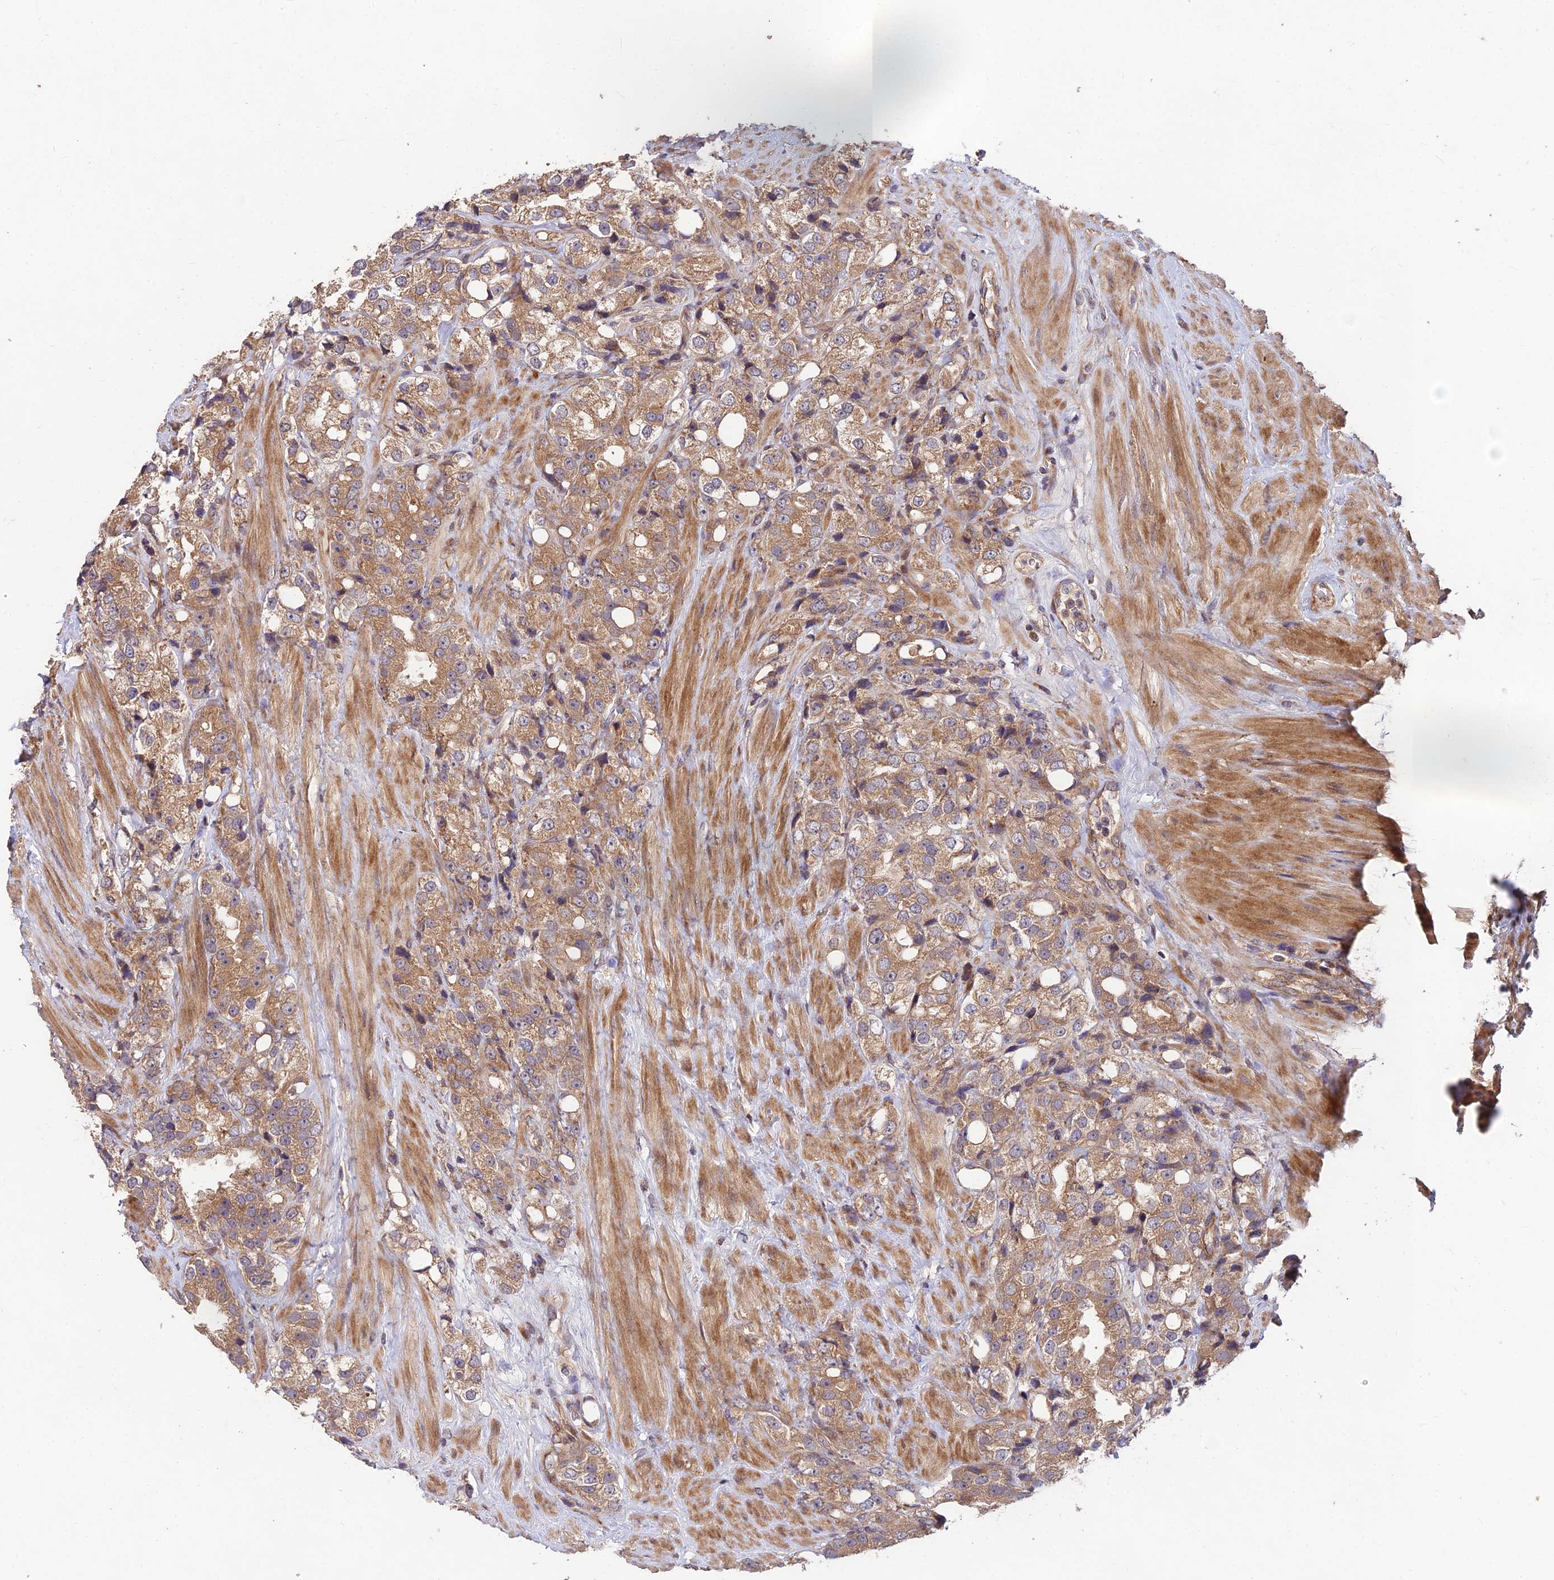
{"staining": {"intensity": "moderate", "quantity": ">75%", "location": "cytoplasmic/membranous"}, "tissue": "prostate cancer", "cell_type": "Tumor cells", "image_type": "cancer", "snomed": [{"axis": "morphology", "description": "Adenocarcinoma, NOS"}, {"axis": "topography", "description": "Prostate"}], "caption": "Moderate cytoplasmic/membranous protein staining is appreciated in about >75% of tumor cells in prostate adenocarcinoma.", "gene": "MKKS", "patient": {"sex": "male", "age": 79}}